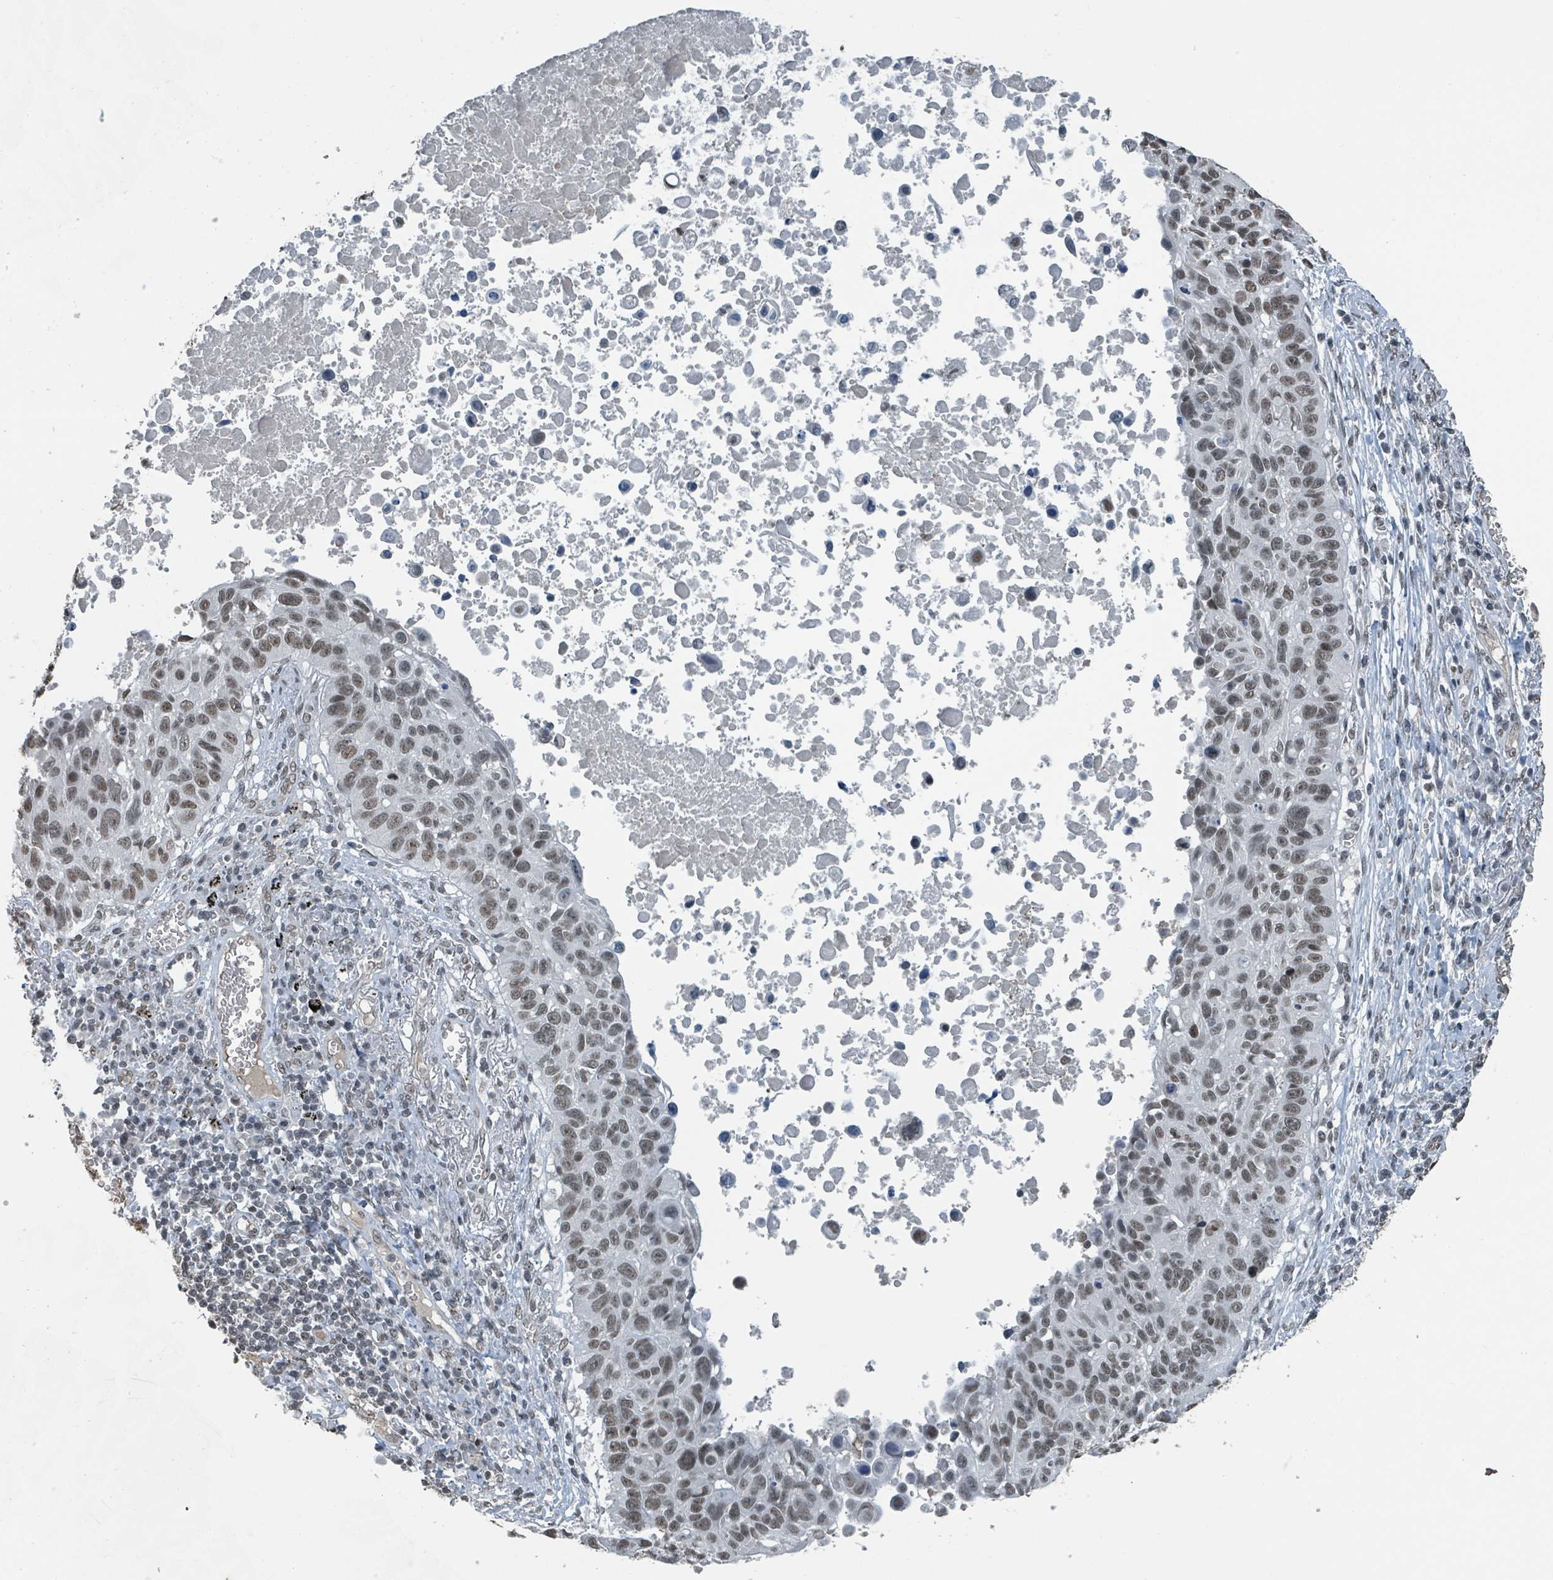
{"staining": {"intensity": "moderate", "quantity": ">75%", "location": "nuclear"}, "tissue": "lung cancer", "cell_type": "Tumor cells", "image_type": "cancer", "snomed": [{"axis": "morphology", "description": "Squamous cell carcinoma, NOS"}, {"axis": "topography", "description": "Lung"}], "caption": "Moderate nuclear protein positivity is present in about >75% of tumor cells in lung cancer (squamous cell carcinoma).", "gene": "PHIP", "patient": {"sex": "male", "age": 66}}